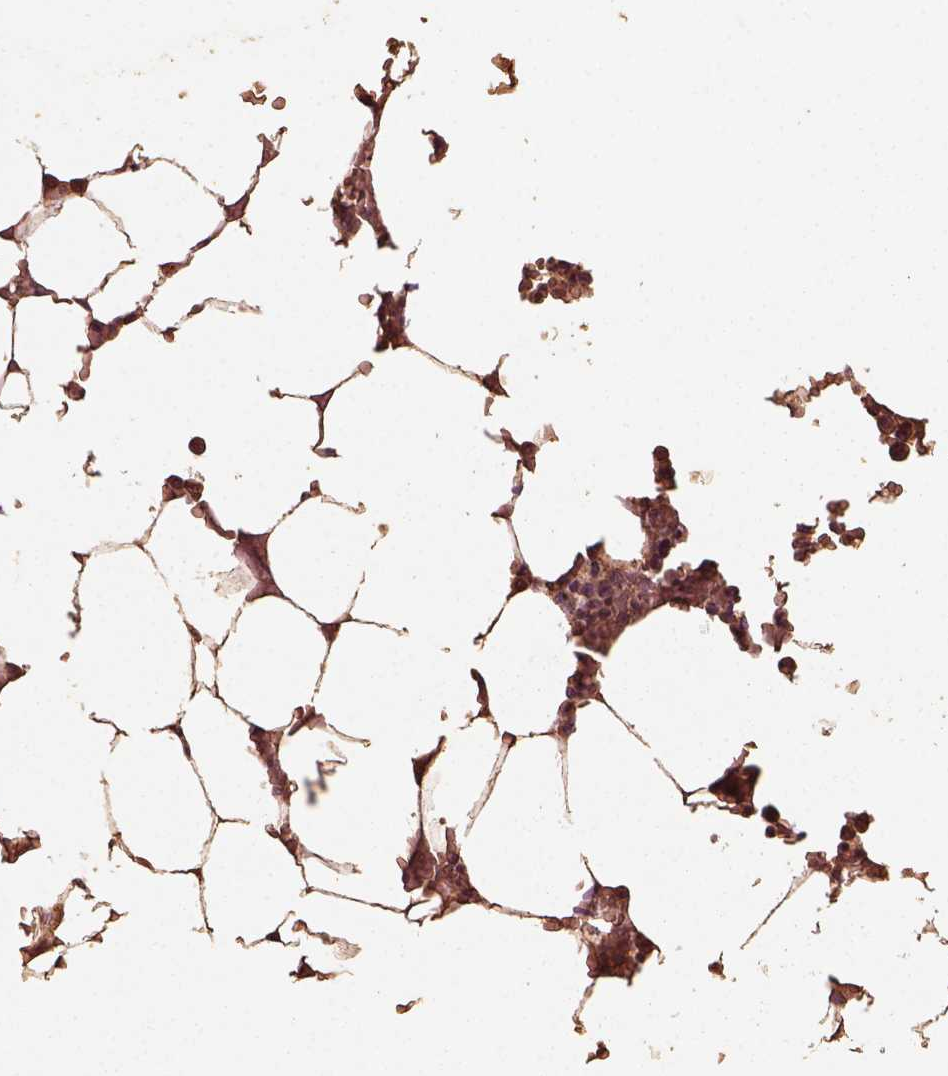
{"staining": {"intensity": "moderate", "quantity": "25%-75%", "location": "cytoplasmic/membranous"}, "tissue": "bone marrow", "cell_type": "Hematopoietic cells", "image_type": "normal", "snomed": [{"axis": "morphology", "description": "Normal tissue, NOS"}, {"axis": "topography", "description": "Bone marrow"}], "caption": "High-power microscopy captured an immunohistochemistry histopathology image of normal bone marrow, revealing moderate cytoplasmic/membranous staining in approximately 25%-75% of hematopoietic cells. (DAB (3,3'-diaminobenzidine) = brown stain, brightfield microscopy at high magnification).", "gene": "PTGES2", "patient": {"sex": "female", "age": 52}}